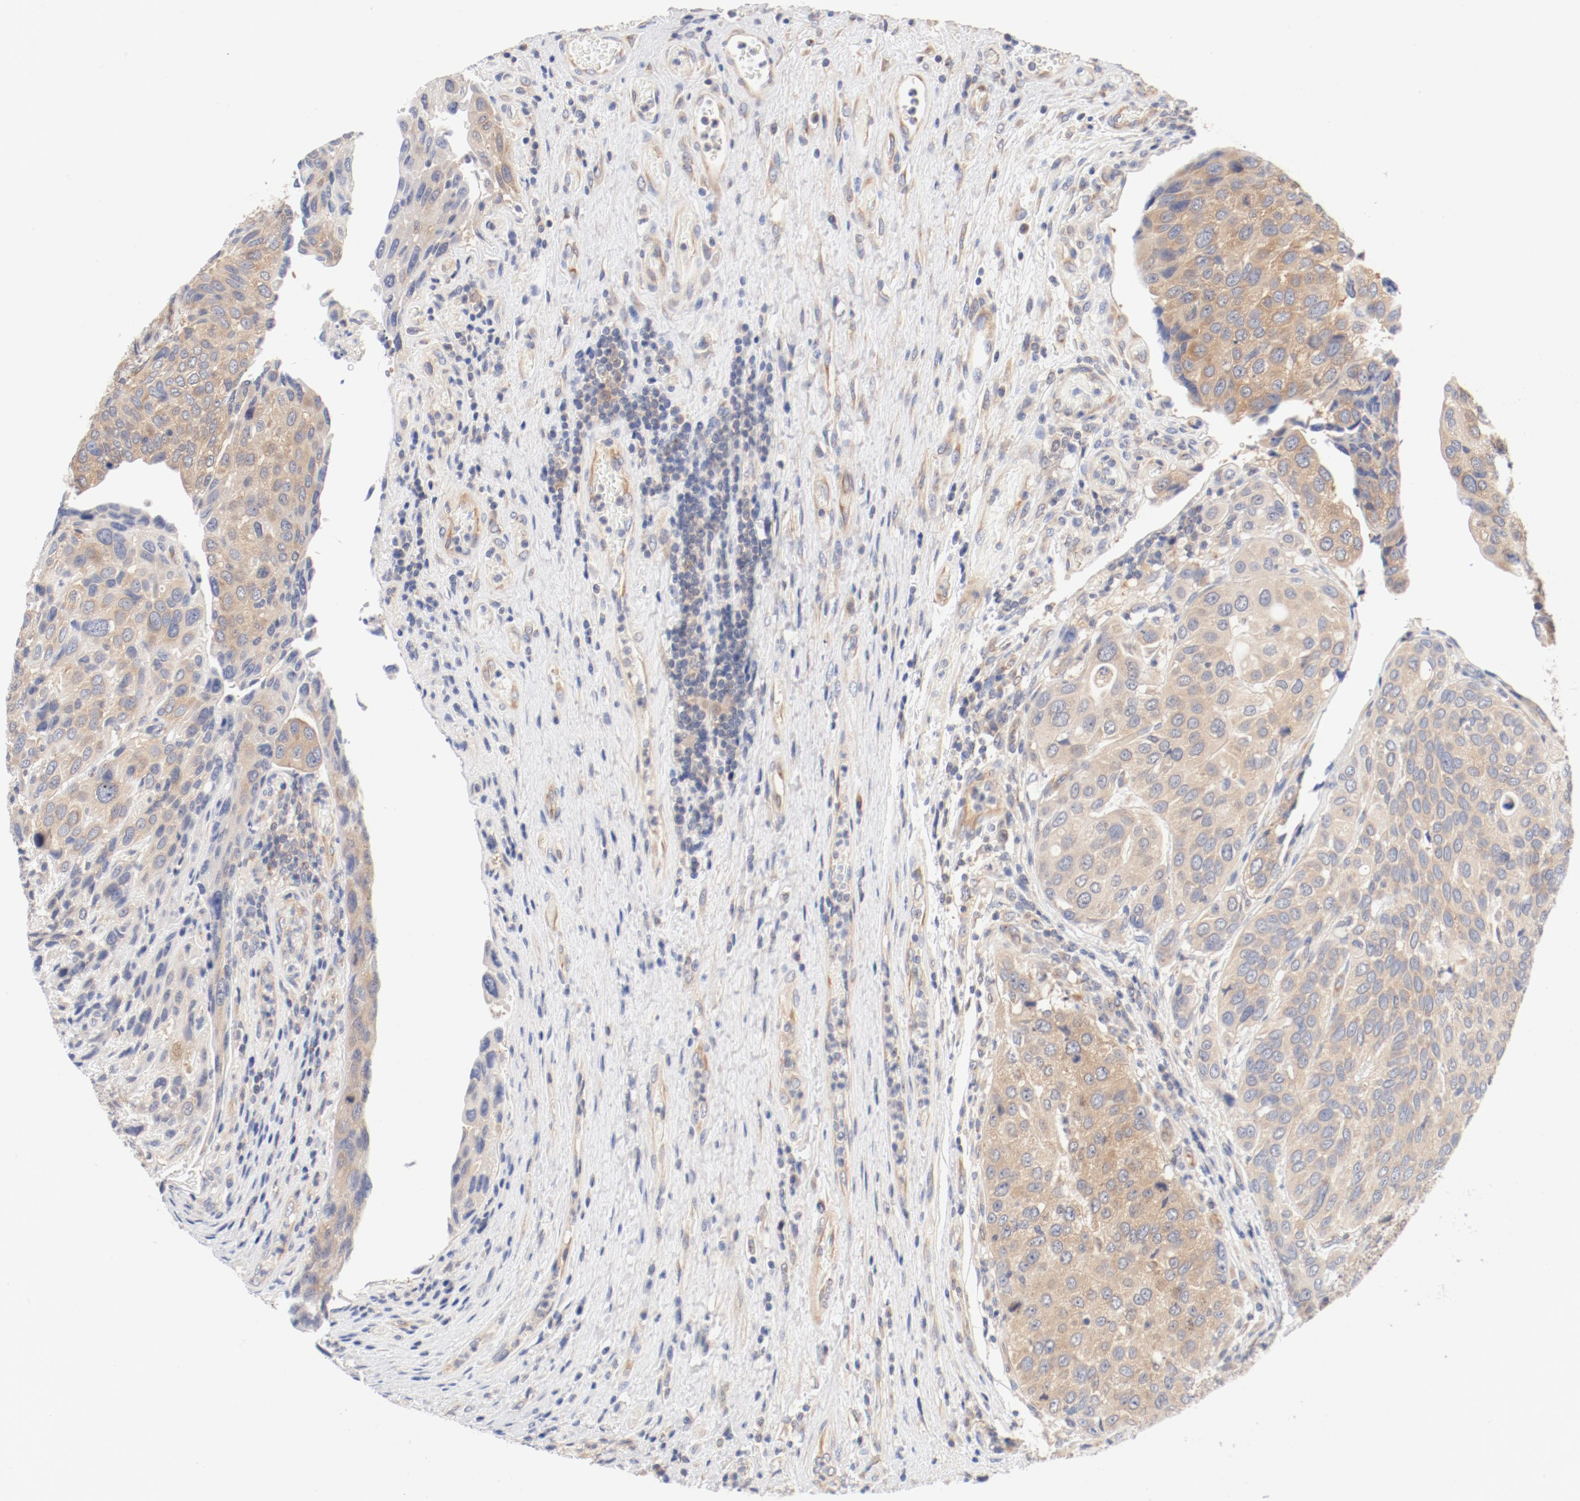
{"staining": {"intensity": "weak", "quantity": "25%-75%", "location": "cytoplasmic/membranous"}, "tissue": "urothelial cancer", "cell_type": "Tumor cells", "image_type": "cancer", "snomed": [{"axis": "morphology", "description": "Urothelial carcinoma, High grade"}, {"axis": "topography", "description": "Urinary bladder"}], "caption": "This histopathology image demonstrates urothelial cancer stained with IHC to label a protein in brown. The cytoplasmic/membranous of tumor cells show weak positivity for the protein. Nuclei are counter-stained blue.", "gene": "DYNC1H1", "patient": {"sex": "male", "age": 50}}